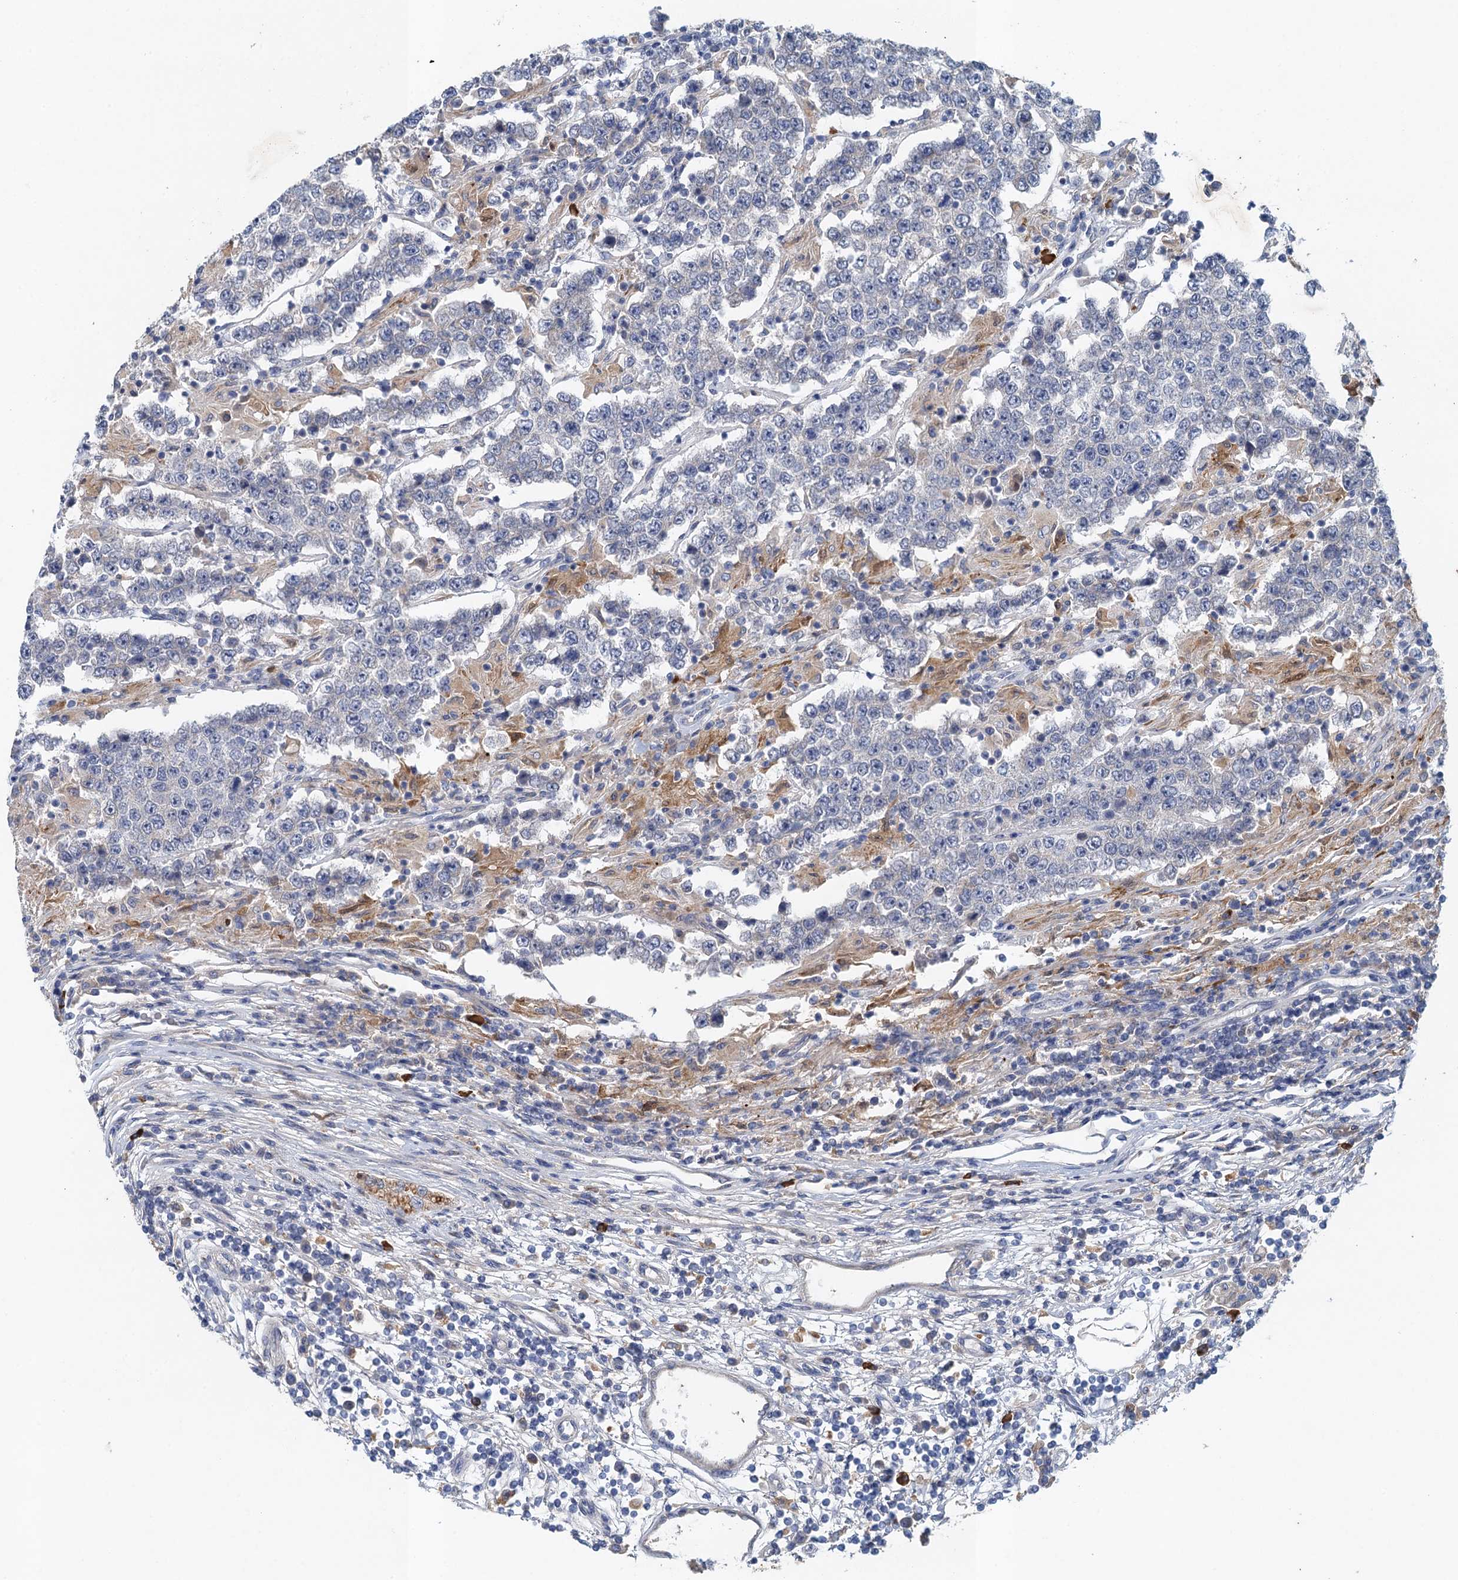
{"staining": {"intensity": "negative", "quantity": "none", "location": "none"}, "tissue": "testis cancer", "cell_type": "Tumor cells", "image_type": "cancer", "snomed": [{"axis": "morphology", "description": "Normal tissue, NOS"}, {"axis": "morphology", "description": "Urothelial carcinoma, High grade"}, {"axis": "morphology", "description": "Seminoma, NOS"}, {"axis": "morphology", "description": "Carcinoma, Embryonal, NOS"}, {"axis": "topography", "description": "Urinary bladder"}, {"axis": "topography", "description": "Testis"}], "caption": "DAB immunohistochemical staining of urothelial carcinoma (high-grade) (testis) displays no significant staining in tumor cells.", "gene": "TPCN1", "patient": {"sex": "male", "age": 41}}